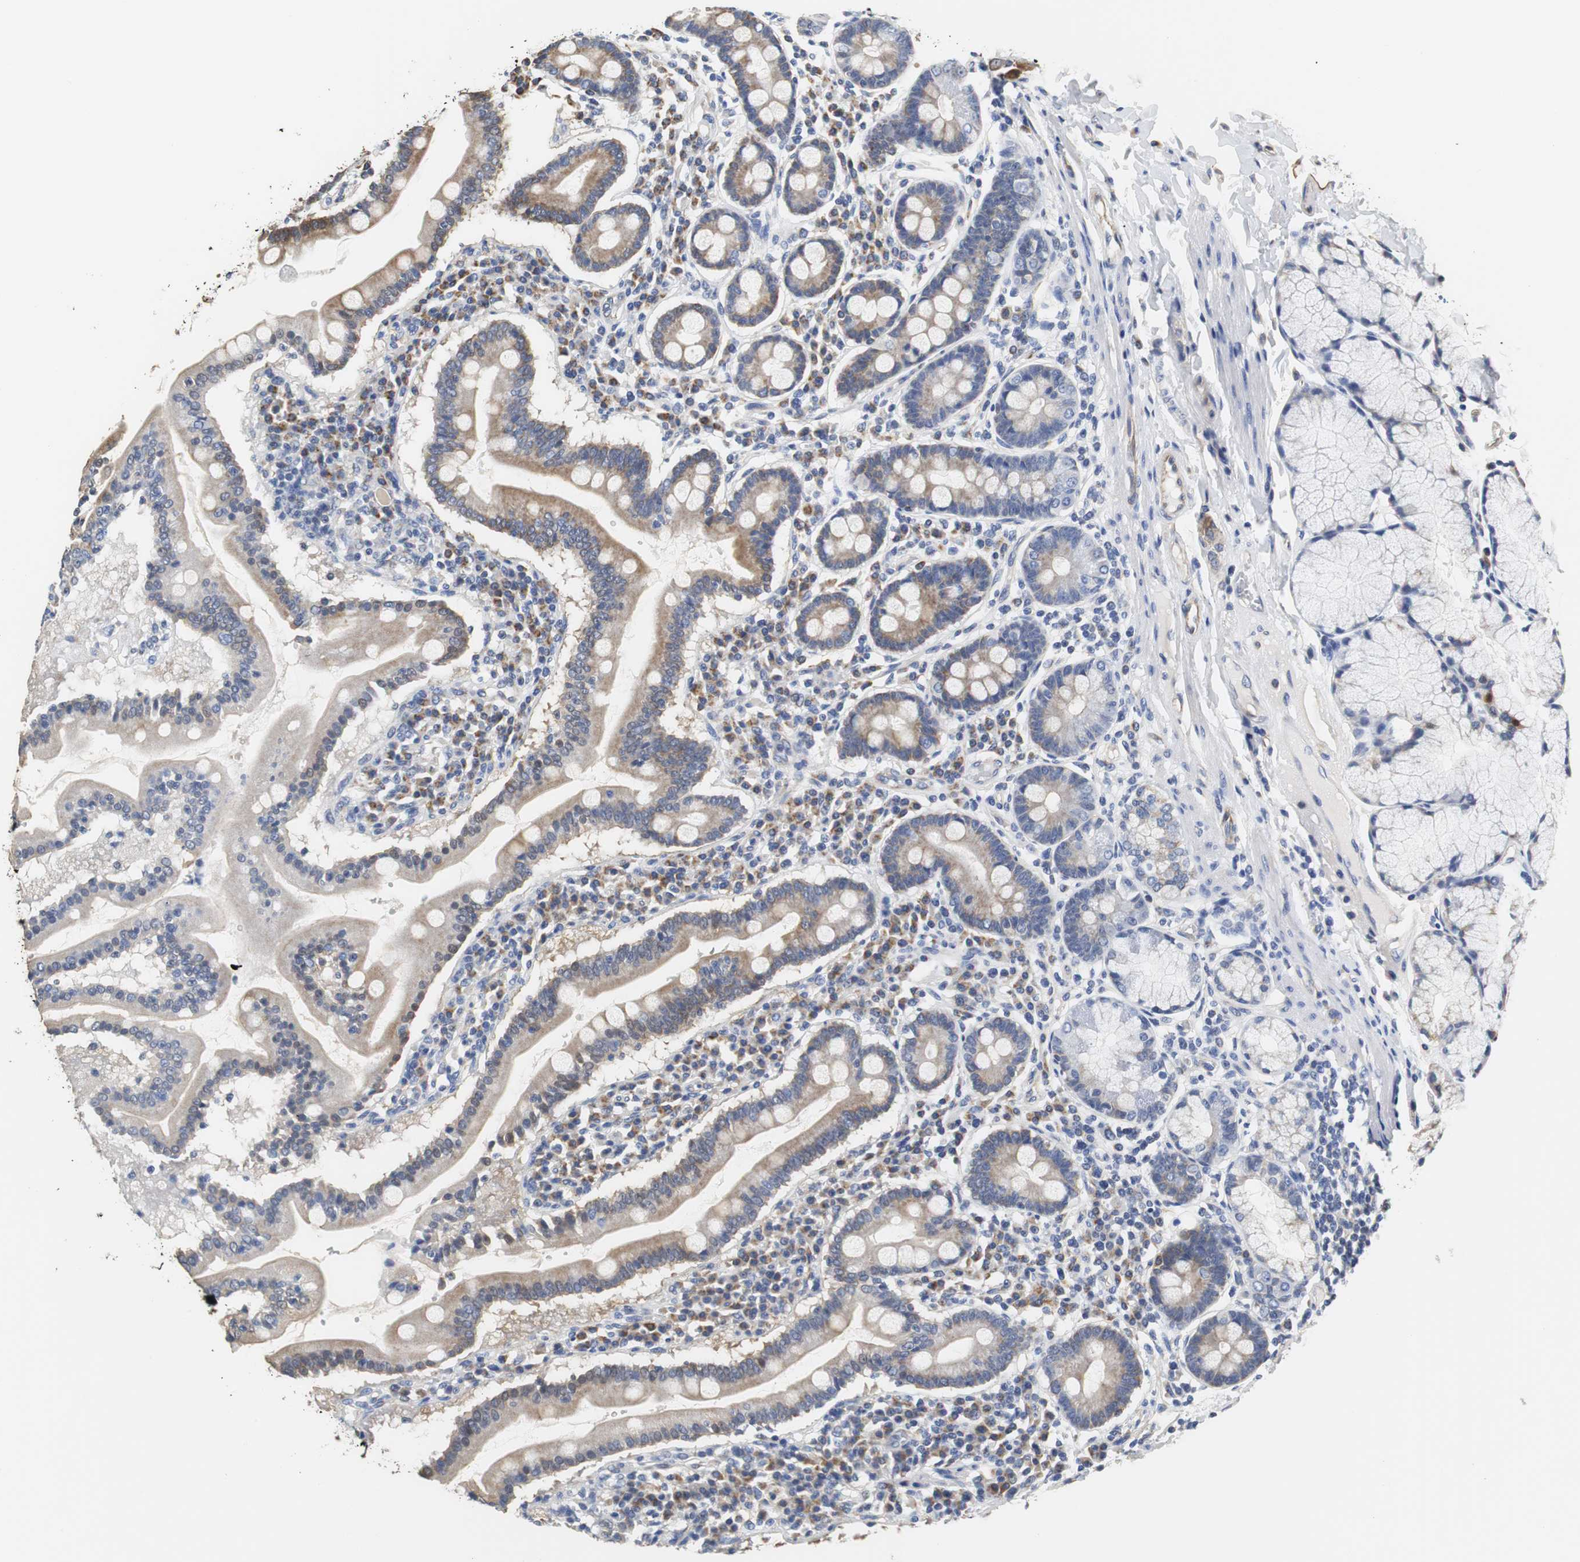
{"staining": {"intensity": "moderate", "quantity": "<25%", "location": "cytoplasmic/membranous,nuclear"}, "tissue": "duodenum", "cell_type": "Glandular cells", "image_type": "normal", "snomed": [{"axis": "morphology", "description": "Normal tissue, NOS"}, {"axis": "topography", "description": "Duodenum"}], "caption": "Moderate cytoplasmic/membranous,nuclear expression for a protein is seen in about <25% of glandular cells of normal duodenum using immunohistochemistry (IHC).", "gene": "PCK1", "patient": {"sex": "male", "age": 50}}